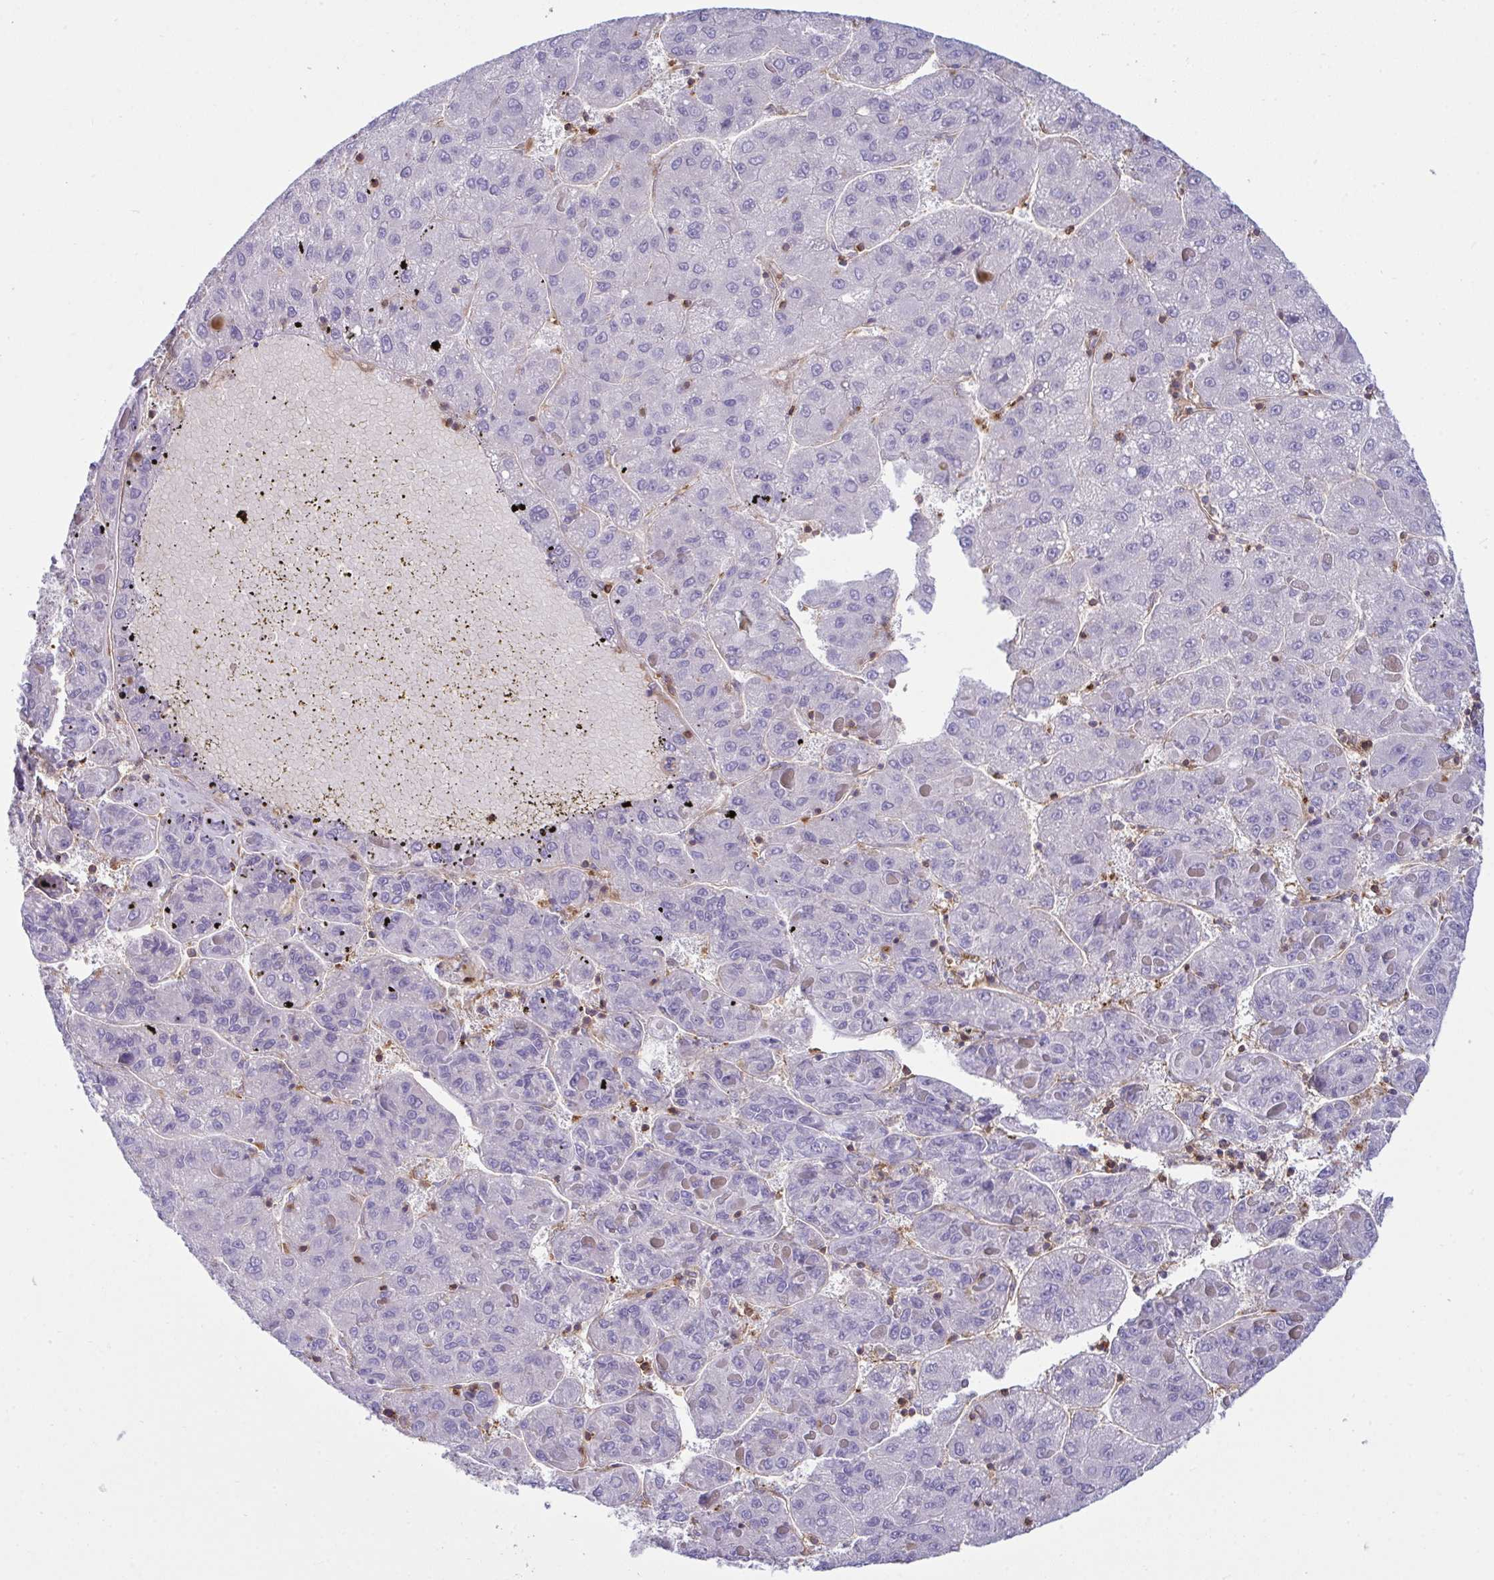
{"staining": {"intensity": "negative", "quantity": "none", "location": "none"}, "tissue": "liver cancer", "cell_type": "Tumor cells", "image_type": "cancer", "snomed": [{"axis": "morphology", "description": "Carcinoma, Hepatocellular, NOS"}, {"axis": "topography", "description": "Liver"}], "caption": "The immunohistochemistry (IHC) micrograph has no significant staining in tumor cells of hepatocellular carcinoma (liver) tissue.", "gene": "TSC22D3", "patient": {"sex": "female", "age": 82}}